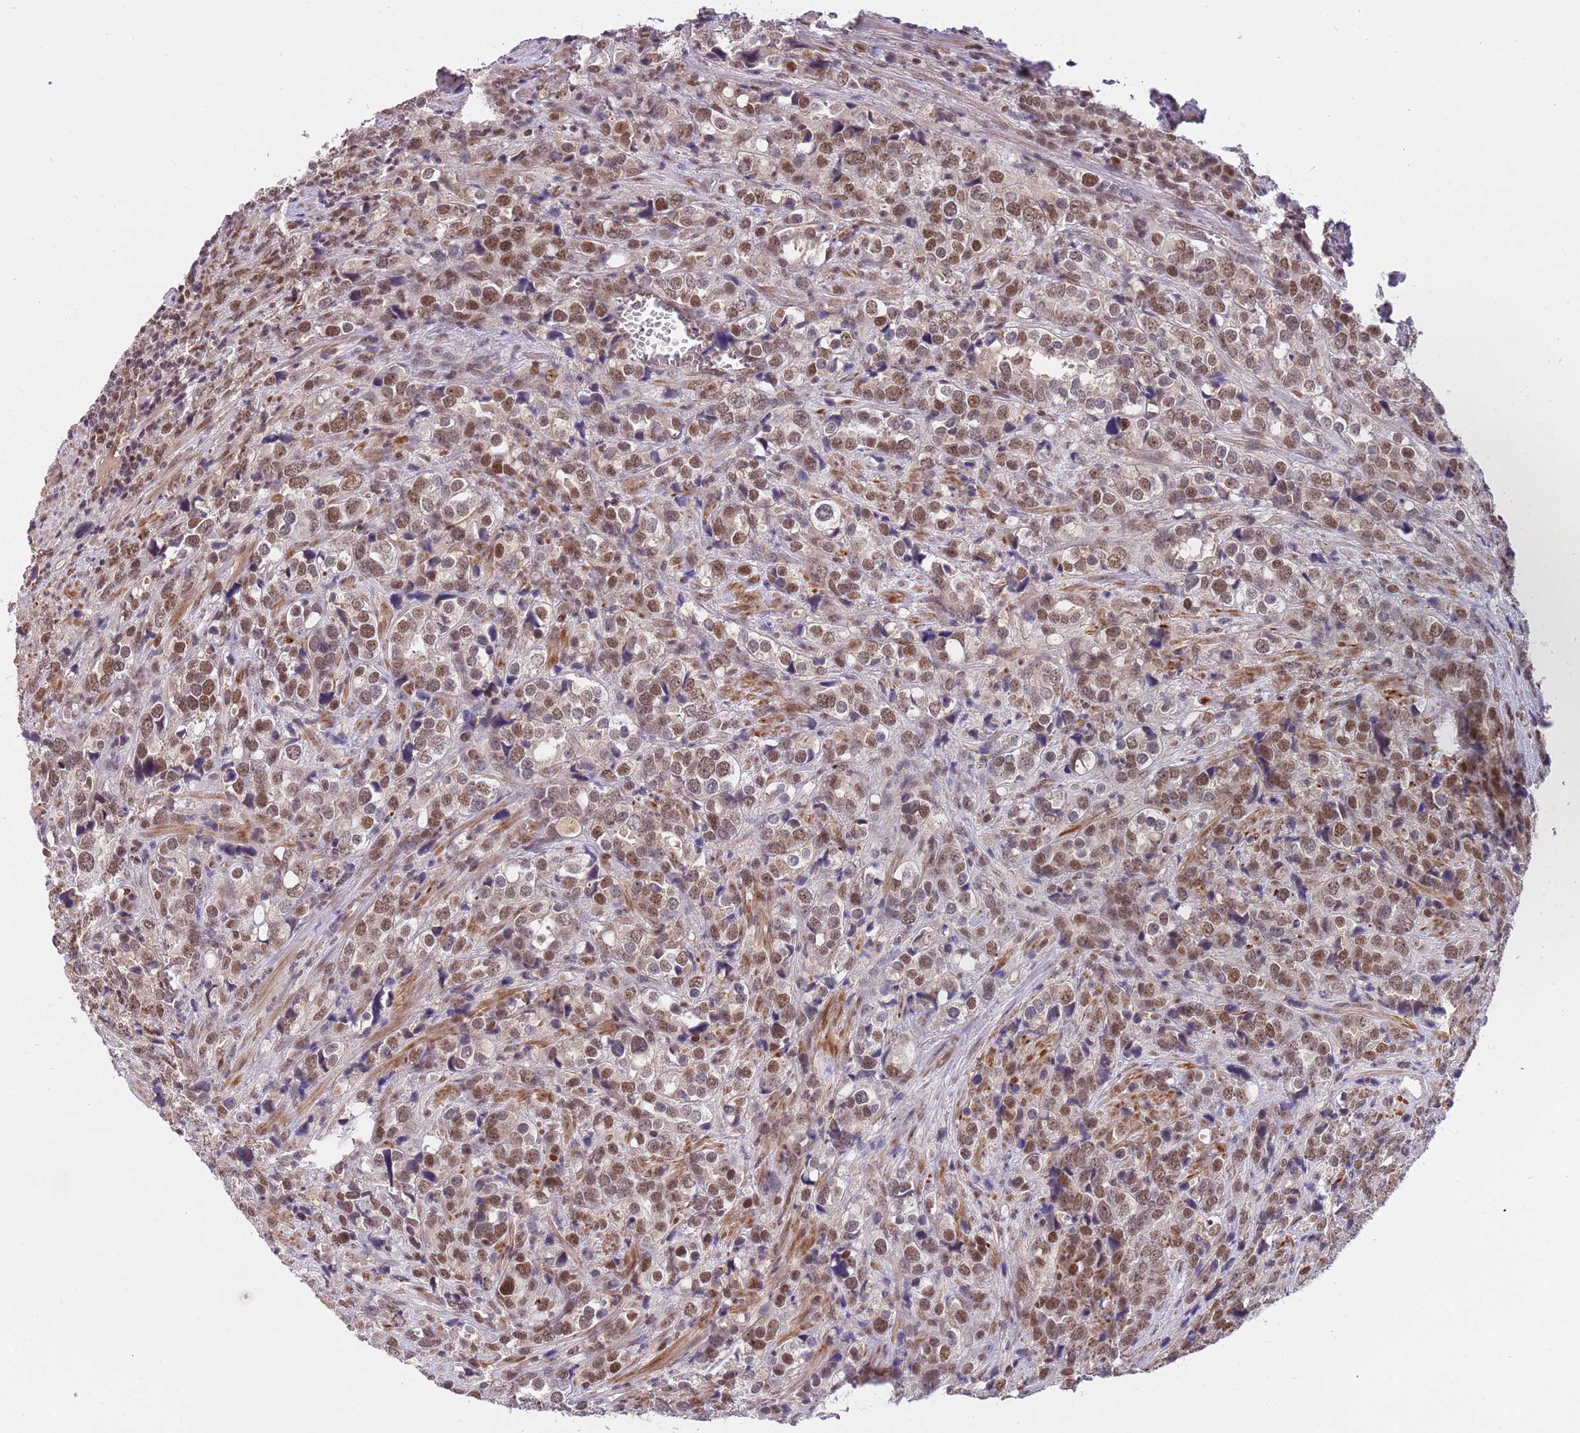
{"staining": {"intensity": "moderate", "quantity": ">75%", "location": "nuclear"}, "tissue": "prostate cancer", "cell_type": "Tumor cells", "image_type": "cancer", "snomed": [{"axis": "morphology", "description": "Adenocarcinoma, High grade"}, {"axis": "topography", "description": "Prostate"}], "caption": "About >75% of tumor cells in prostate adenocarcinoma (high-grade) display moderate nuclear protein staining as visualized by brown immunohistochemical staining.", "gene": "ZBTB7A", "patient": {"sex": "male", "age": 71}}